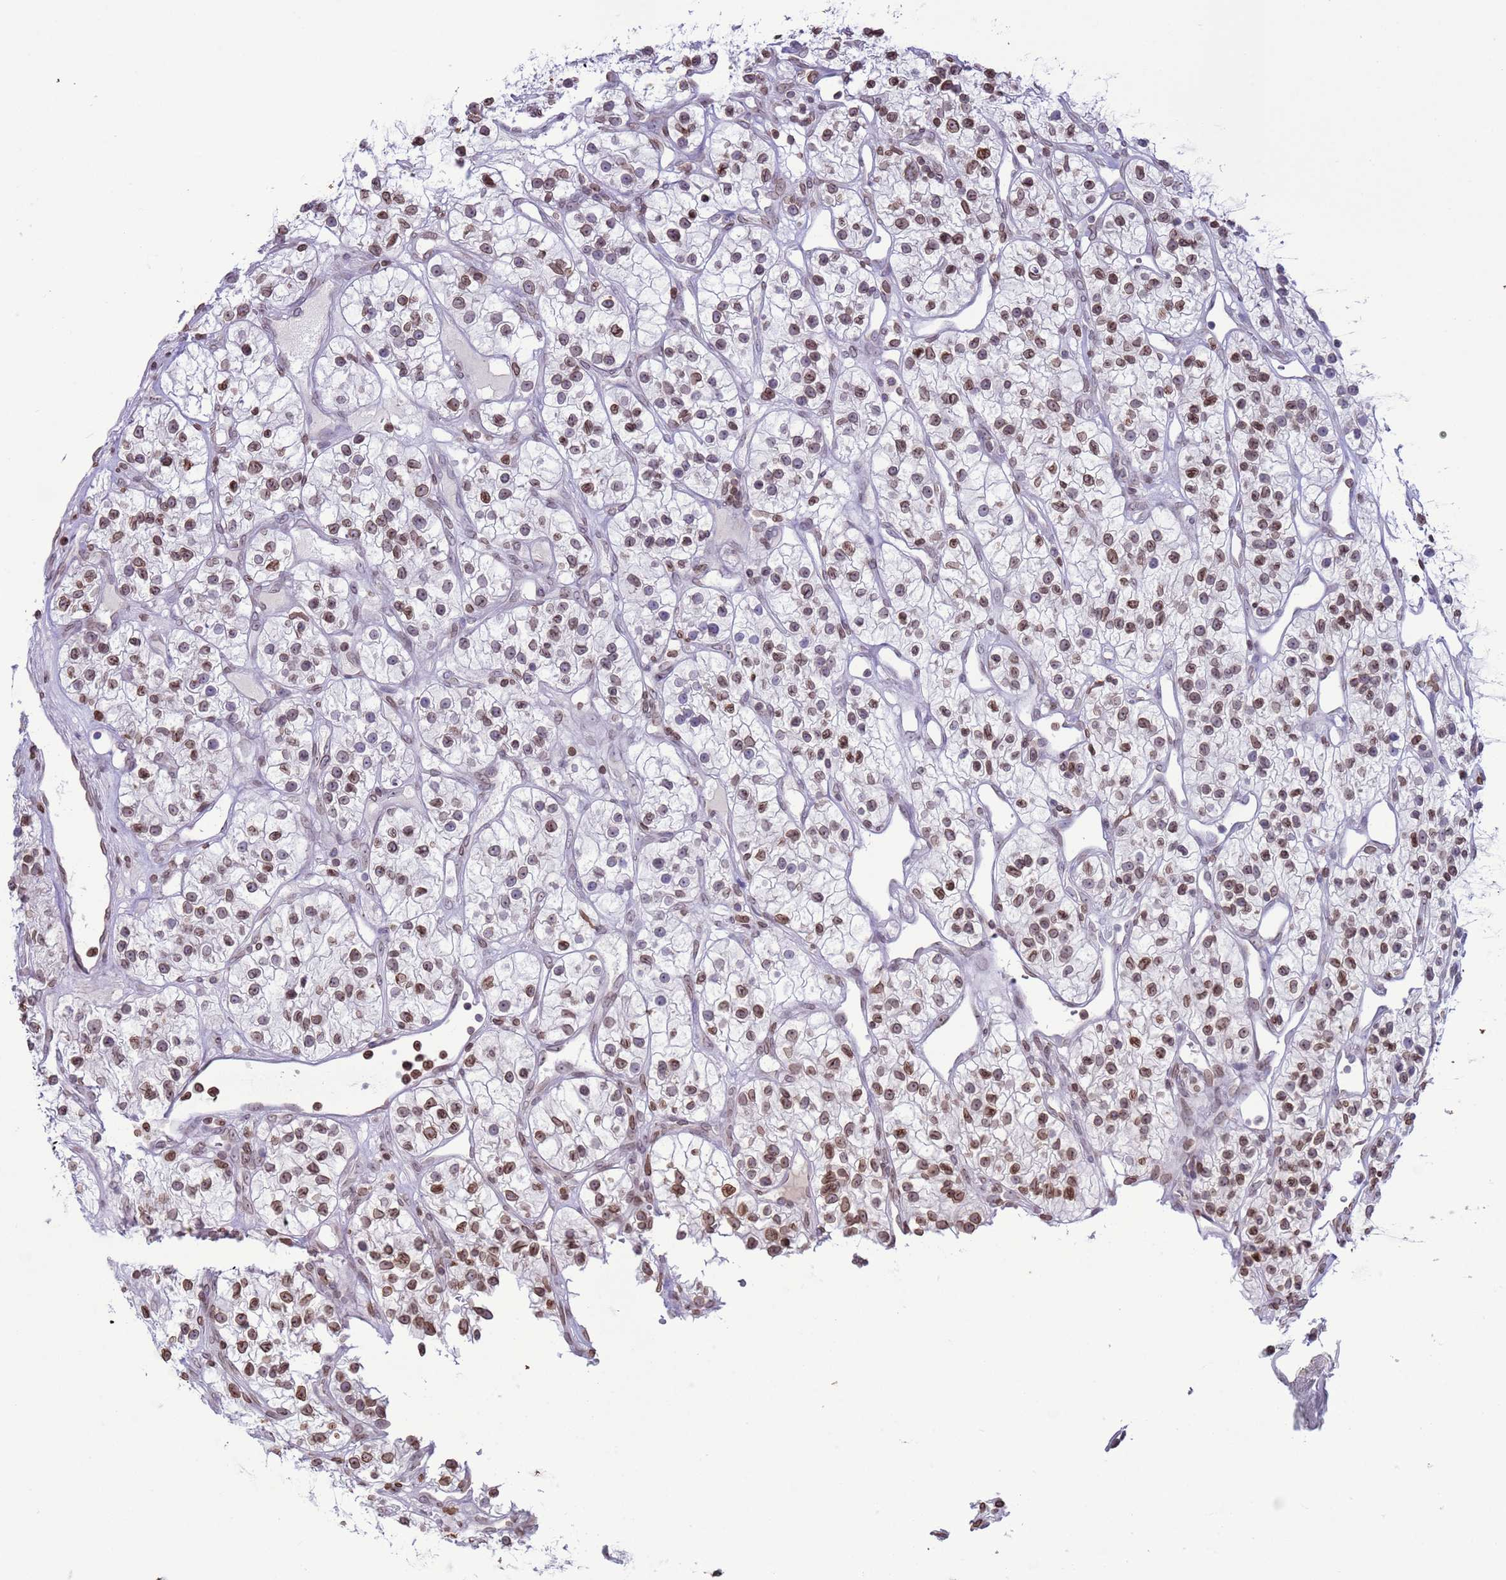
{"staining": {"intensity": "moderate", "quantity": ">75%", "location": "cytoplasmic/membranous,nuclear"}, "tissue": "renal cancer", "cell_type": "Tumor cells", "image_type": "cancer", "snomed": [{"axis": "morphology", "description": "Adenocarcinoma, NOS"}, {"axis": "topography", "description": "Kidney"}], "caption": "An image of renal adenocarcinoma stained for a protein shows moderate cytoplasmic/membranous and nuclear brown staining in tumor cells. The protein is stained brown, and the nuclei are stained in blue (DAB (3,3'-diaminobenzidine) IHC with brightfield microscopy, high magnification).", "gene": "DHX37", "patient": {"sex": "female", "age": 57}}